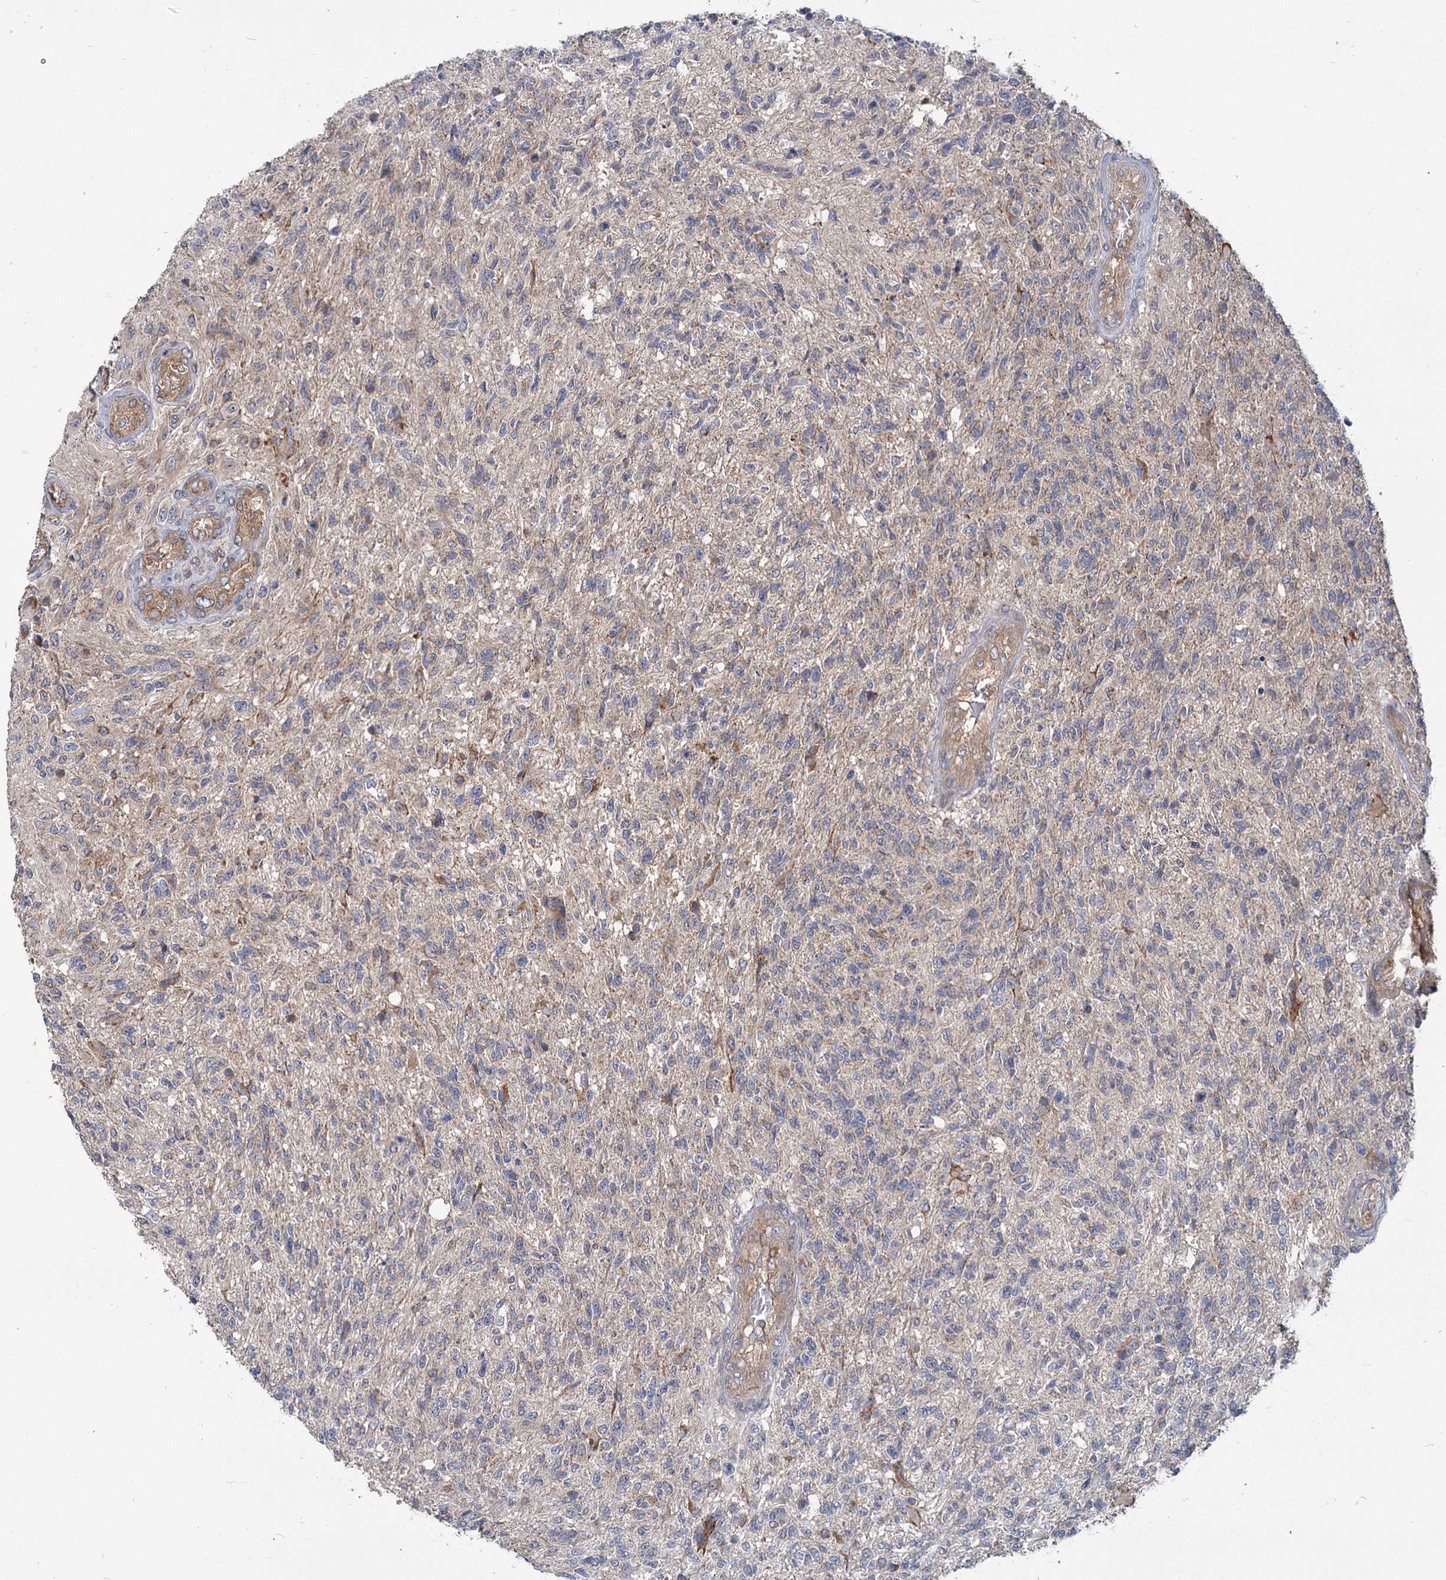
{"staining": {"intensity": "negative", "quantity": "none", "location": "none"}, "tissue": "glioma", "cell_type": "Tumor cells", "image_type": "cancer", "snomed": [{"axis": "morphology", "description": "Glioma, malignant, High grade"}, {"axis": "topography", "description": "Brain"}], "caption": "Immunohistochemical staining of human glioma exhibits no significant expression in tumor cells.", "gene": "DYNC2H1", "patient": {"sex": "male", "age": 56}}